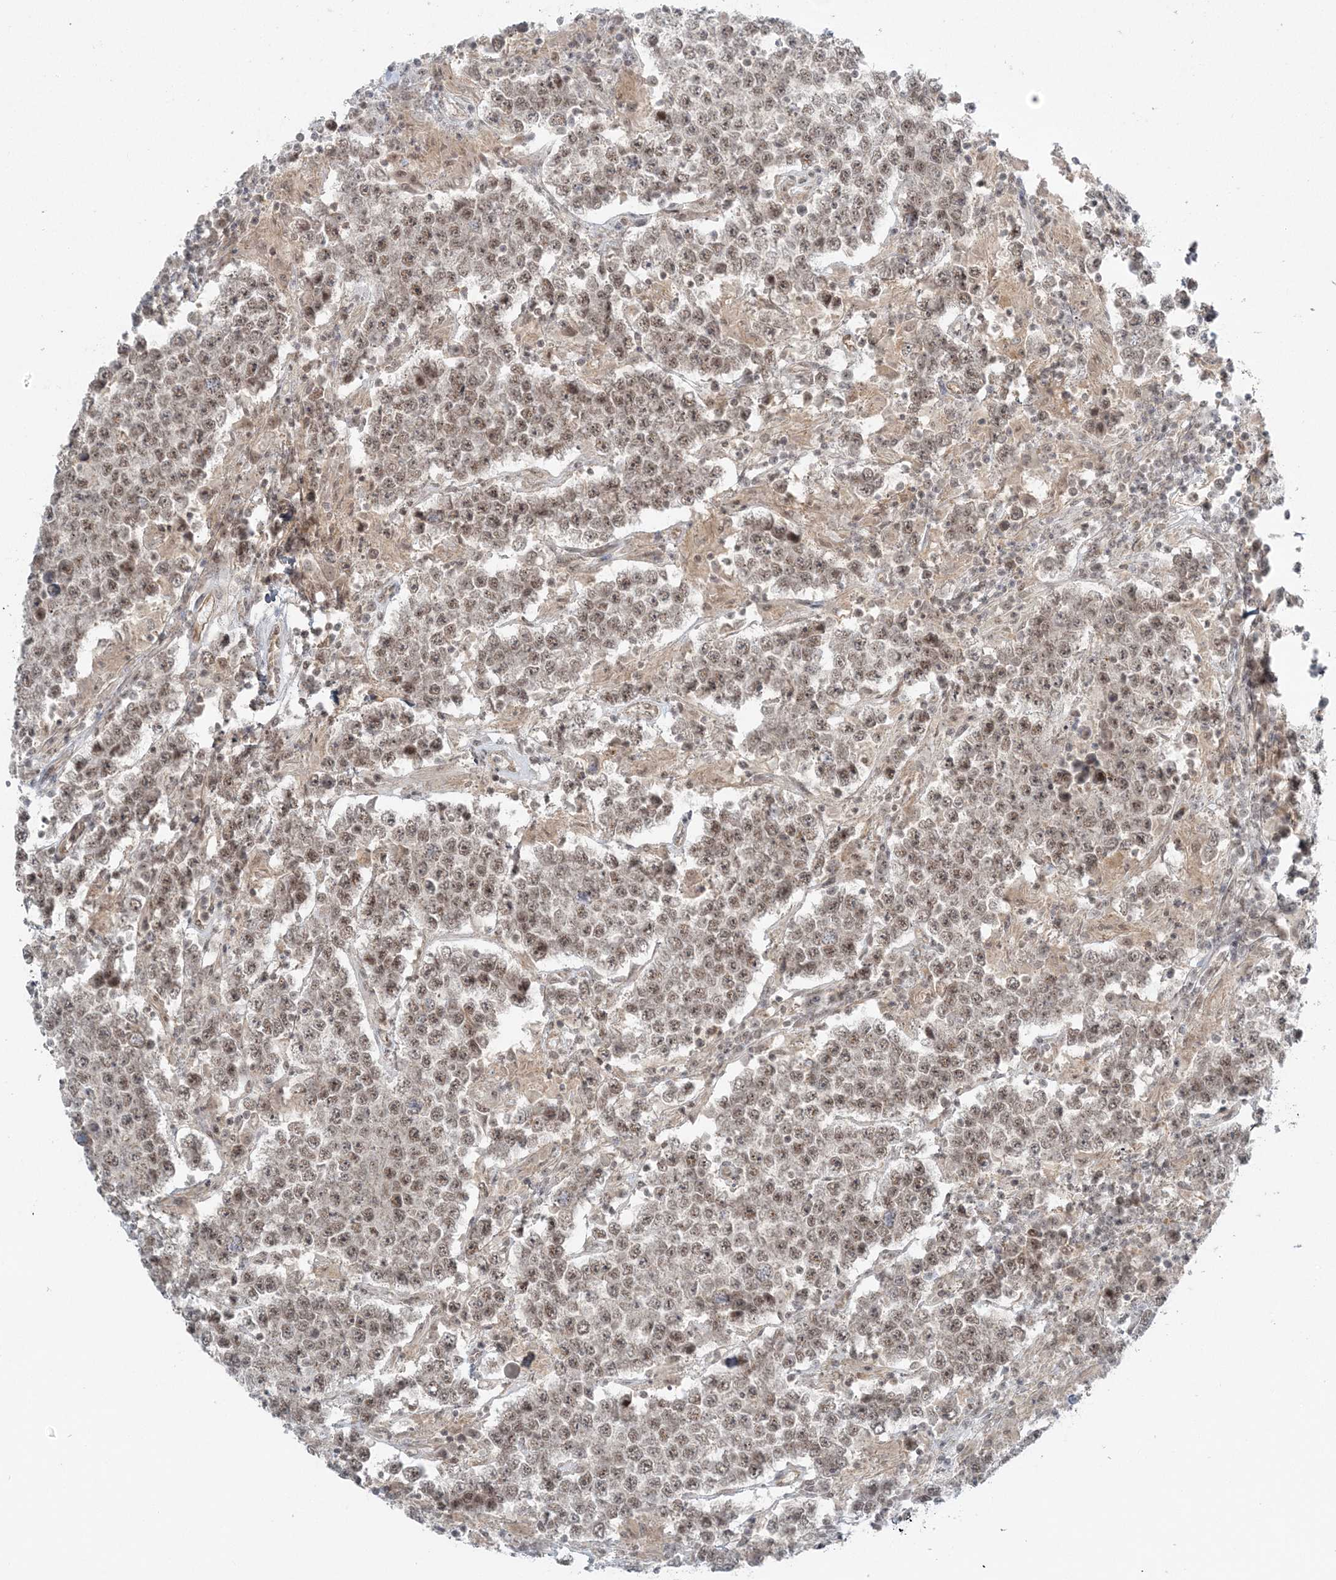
{"staining": {"intensity": "moderate", "quantity": ">75%", "location": "nuclear"}, "tissue": "testis cancer", "cell_type": "Tumor cells", "image_type": "cancer", "snomed": [{"axis": "morphology", "description": "Normal tissue, NOS"}, {"axis": "morphology", "description": "Urothelial carcinoma, High grade"}, {"axis": "morphology", "description": "Seminoma, NOS"}, {"axis": "morphology", "description": "Carcinoma, Embryonal, NOS"}, {"axis": "topography", "description": "Urinary bladder"}, {"axis": "topography", "description": "Testis"}], "caption": "Testis cancer (high-grade urothelial carcinoma) stained with a brown dye exhibits moderate nuclear positive staining in about >75% of tumor cells.", "gene": "ATP11A", "patient": {"sex": "male", "age": 41}}